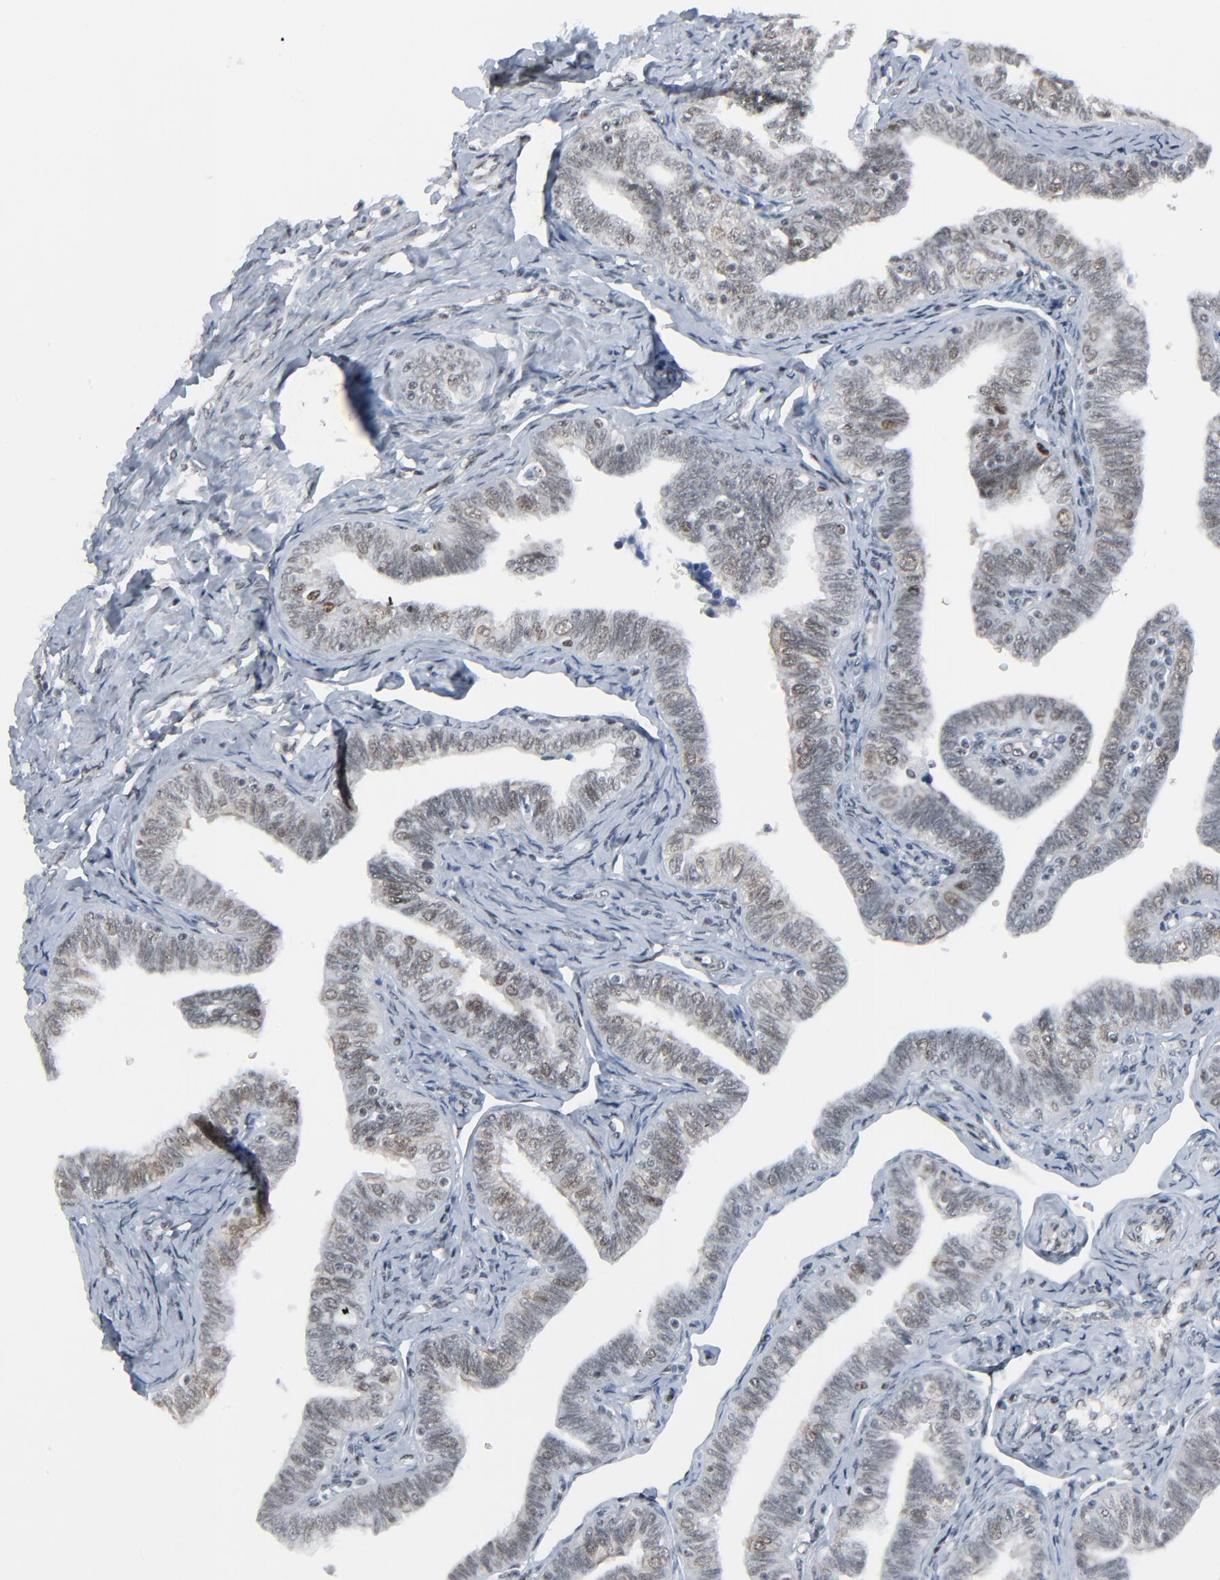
{"staining": {"intensity": "weak", "quantity": "25%-75%", "location": "nuclear"}, "tissue": "fallopian tube", "cell_type": "Glandular cells", "image_type": "normal", "snomed": [{"axis": "morphology", "description": "Normal tissue, NOS"}, {"axis": "topography", "description": "Fallopian tube"}, {"axis": "topography", "description": "Ovary"}], "caption": "Weak nuclear expression for a protein is seen in about 25%-75% of glandular cells of unremarkable fallopian tube using immunohistochemistry (IHC).", "gene": "FBXO28", "patient": {"sex": "female", "age": 69}}